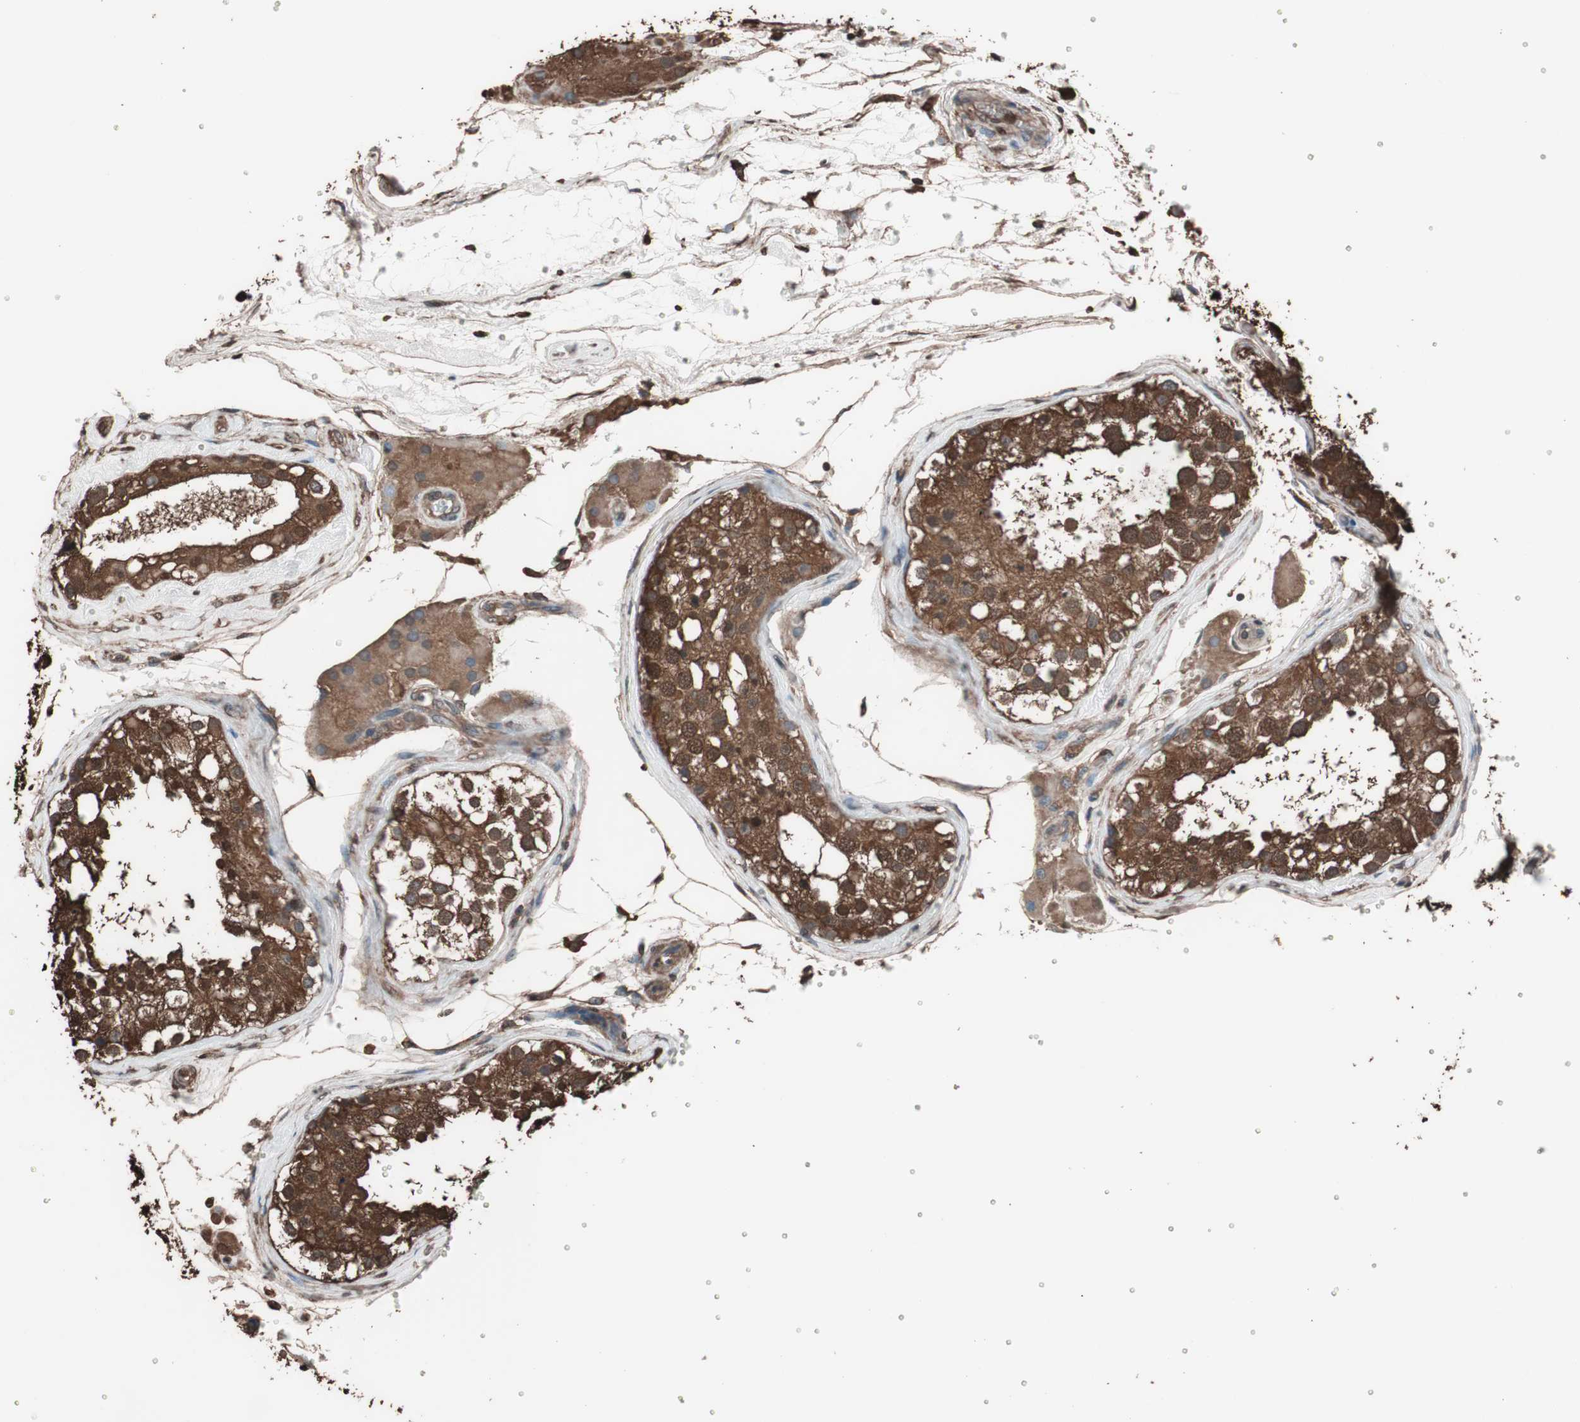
{"staining": {"intensity": "strong", "quantity": ">75%", "location": "cytoplasmic/membranous,nuclear"}, "tissue": "testis", "cell_type": "Cells in seminiferous ducts", "image_type": "normal", "snomed": [{"axis": "morphology", "description": "Normal tissue, NOS"}, {"axis": "topography", "description": "Testis"}], "caption": "Approximately >75% of cells in seminiferous ducts in normal human testis exhibit strong cytoplasmic/membranous,nuclear protein staining as visualized by brown immunohistochemical staining.", "gene": "CALM2", "patient": {"sex": "male", "age": 68}}